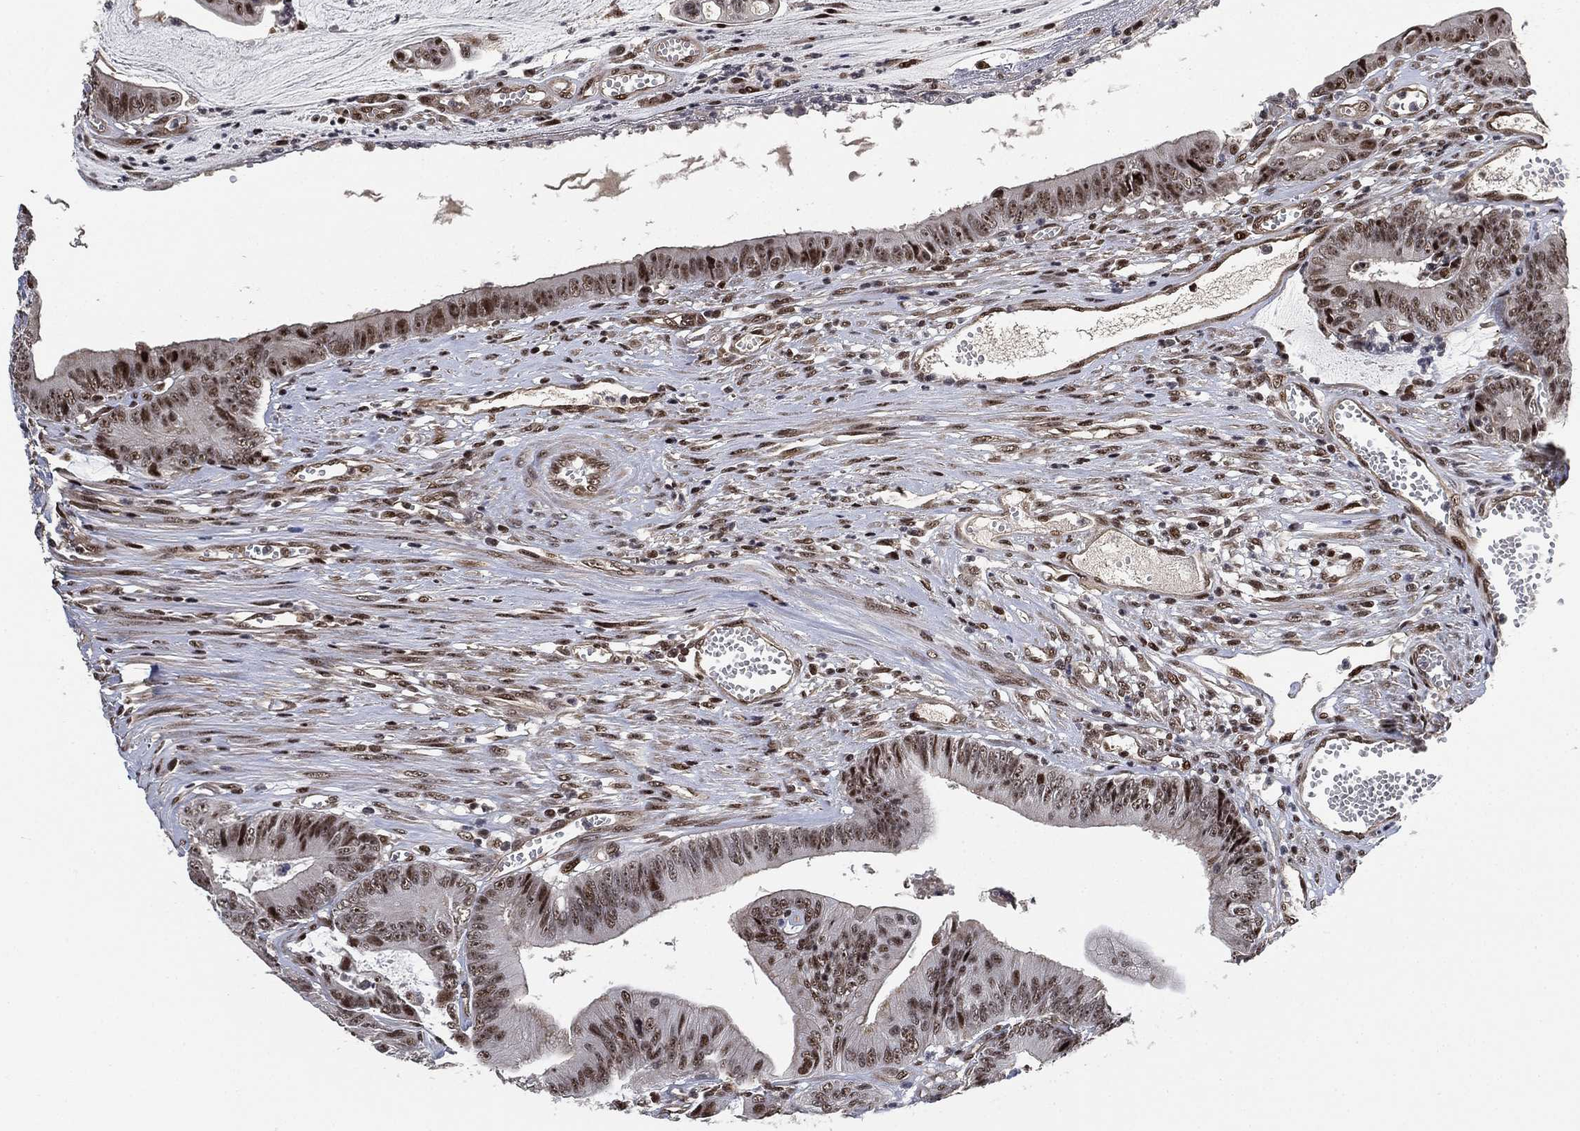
{"staining": {"intensity": "strong", "quantity": "25%-75%", "location": "nuclear"}, "tissue": "colorectal cancer", "cell_type": "Tumor cells", "image_type": "cancer", "snomed": [{"axis": "morphology", "description": "Adenocarcinoma, NOS"}, {"axis": "topography", "description": "Colon"}], "caption": "Human colorectal cancer (adenocarcinoma) stained for a protein (brown) reveals strong nuclear positive positivity in approximately 25%-75% of tumor cells.", "gene": "ZSCAN30", "patient": {"sex": "female", "age": 69}}